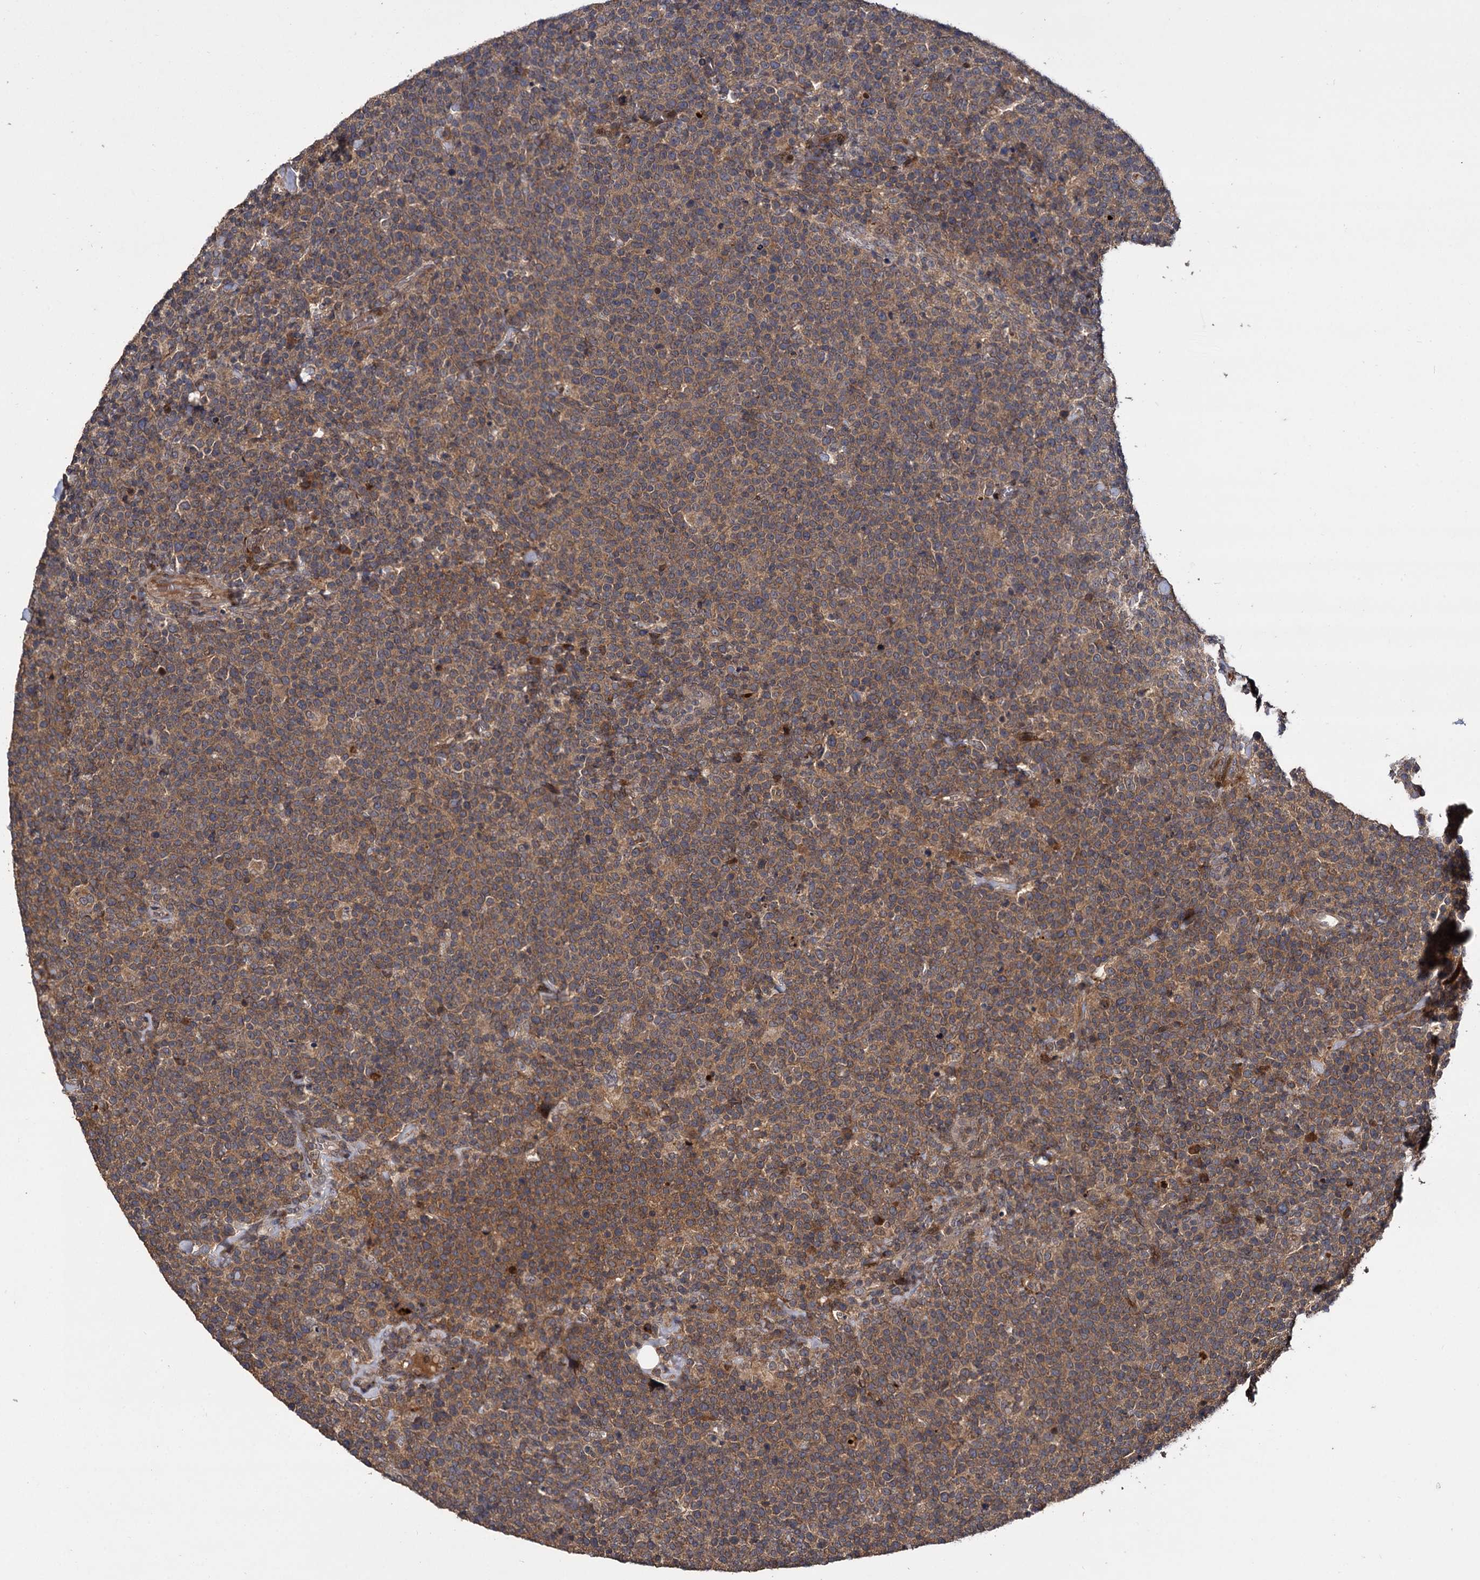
{"staining": {"intensity": "moderate", "quantity": ">75%", "location": "cytoplasmic/membranous"}, "tissue": "lymphoma", "cell_type": "Tumor cells", "image_type": "cancer", "snomed": [{"axis": "morphology", "description": "Malignant lymphoma, non-Hodgkin's type, High grade"}, {"axis": "topography", "description": "Lymph node"}], "caption": "DAB immunohistochemical staining of human lymphoma exhibits moderate cytoplasmic/membranous protein positivity in approximately >75% of tumor cells. The staining is performed using DAB brown chromogen to label protein expression. The nuclei are counter-stained blue using hematoxylin.", "gene": "INPPL1", "patient": {"sex": "male", "age": 61}}